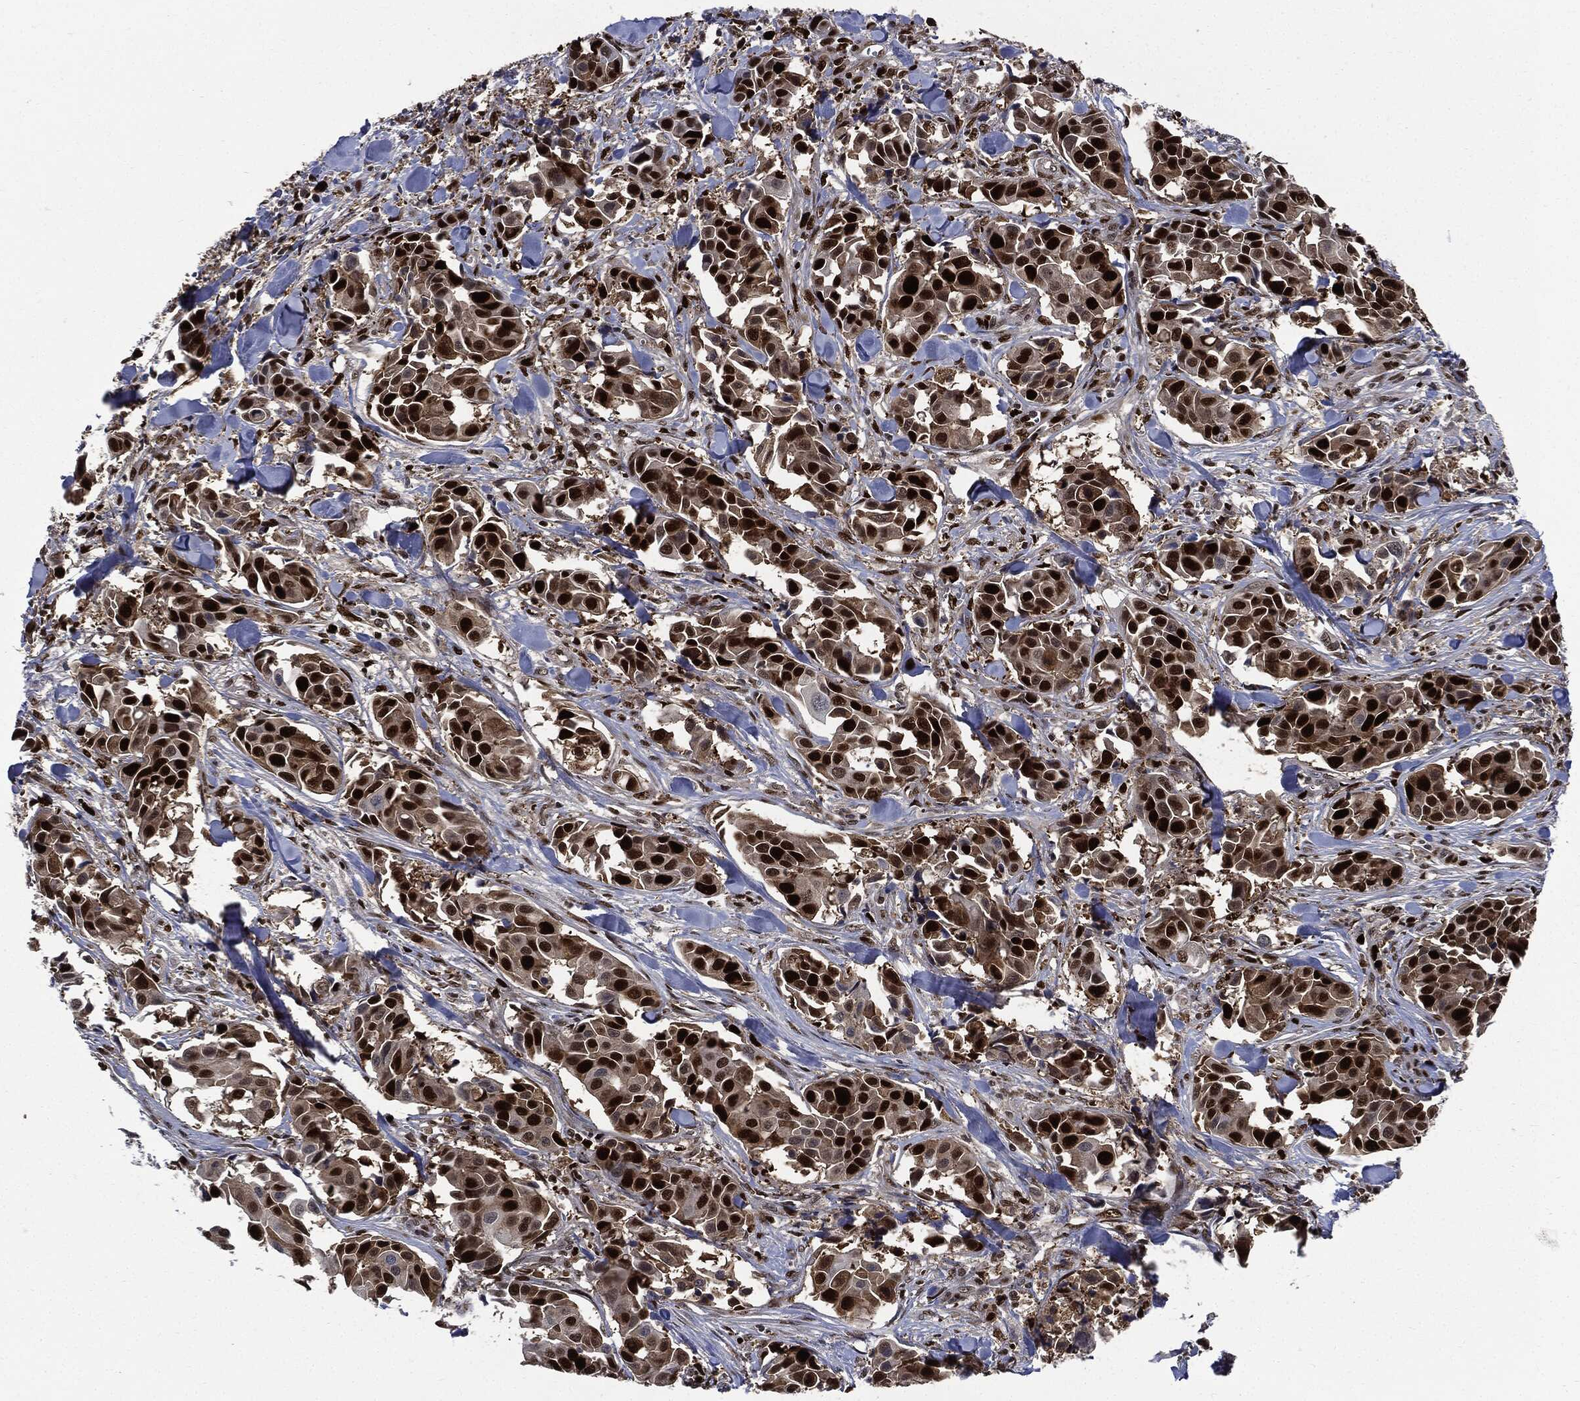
{"staining": {"intensity": "strong", "quantity": ">75%", "location": "nuclear"}, "tissue": "head and neck cancer", "cell_type": "Tumor cells", "image_type": "cancer", "snomed": [{"axis": "morphology", "description": "Adenocarcinoma, NOS"}, {"axis": "topography", "description": "Head-Neck"}], "caption": "A photomicrograph of human head and neck cancer (adenocarcinoma) stained for a protein shows strong nuclear brown staining in tumor cells.", "gene": "PCNA", "patient": {"sex": "male", "age": 76}}